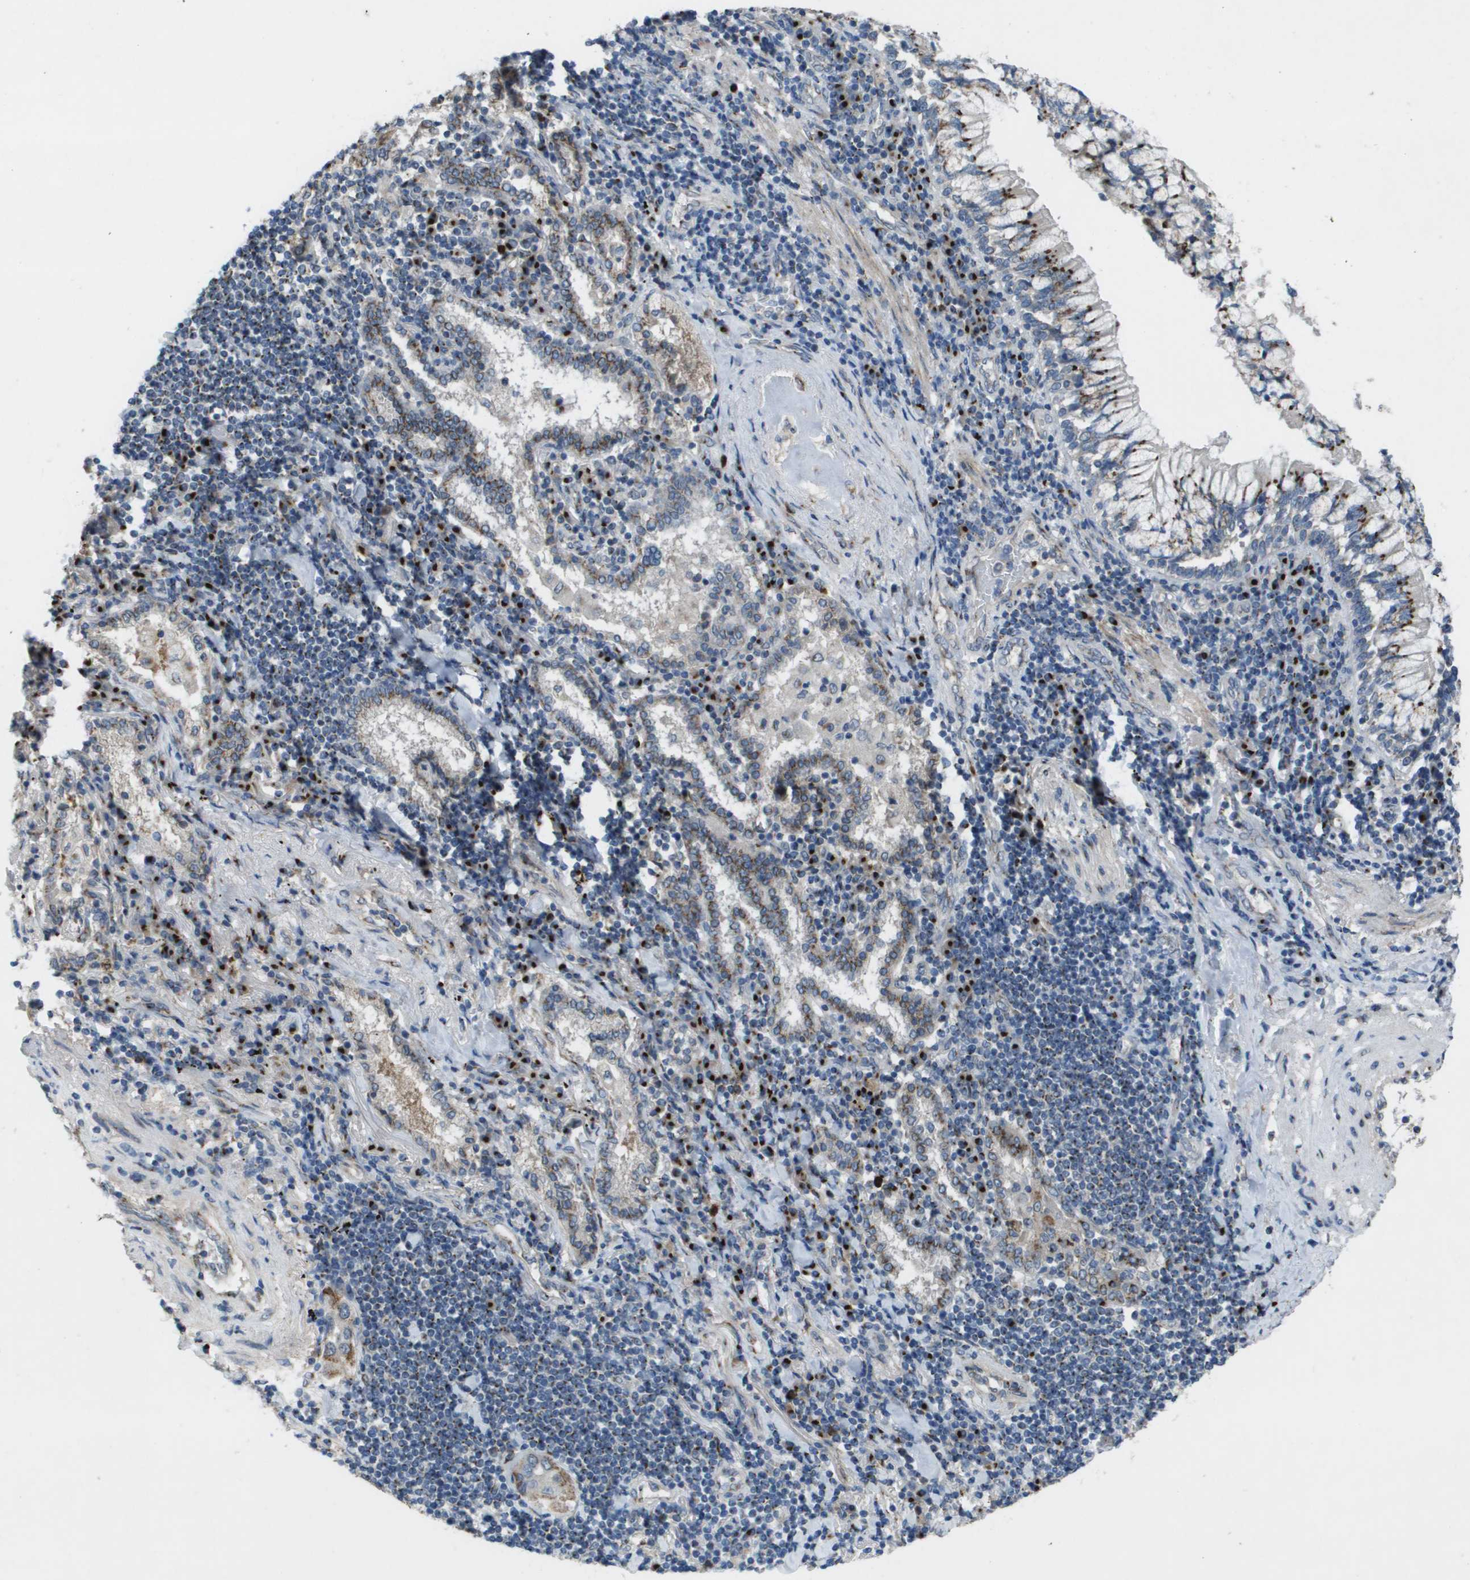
{"staining": {"intensity": "moderate", "quantity": "25%-75%", "location": "cytoplasmic/membranous"}, "tissue": "lung cancer", "cell_type": "Tumor cells", "image_type": "cancer", "snomed": [{"axis": "morphology", "description": "Adenocarcinoma, NOS"}, {"axis": "topography", "description": "Lung"}], "caption": "Immunohistochemistry image of lung cancer stained for a protein (brown), which displays medium levels of moderate cytoplasmic/membranous staining in about 25%-75% of tumor cells.", "gene": "QSOX2", "patient": {"sex": "female", "age": 65}}